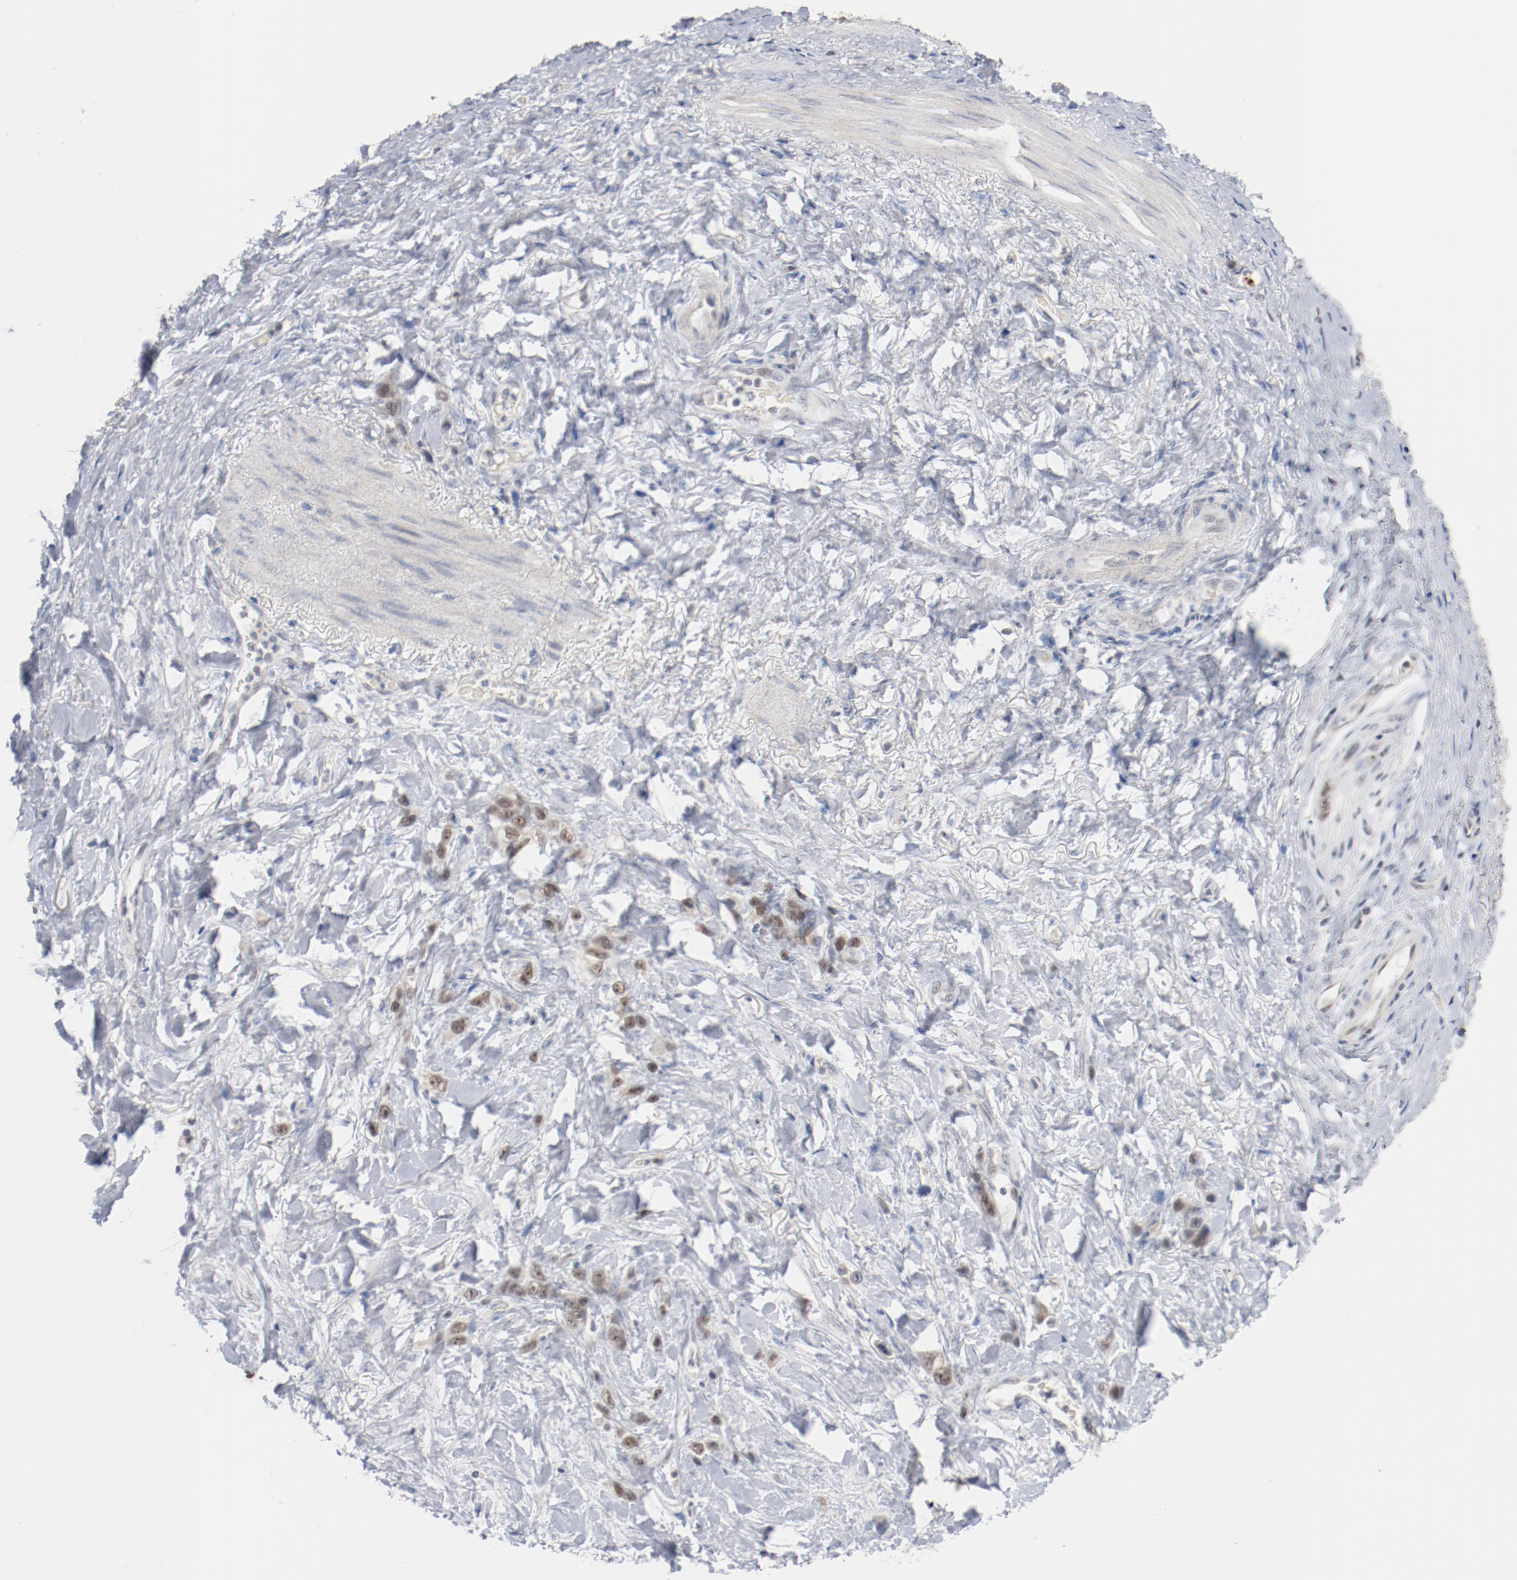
{"staining": {"intensity": "weak", "quantity": ">75%", "location": "nuclear"}, "tissue": "stomach cancer", "cell_type": "Tumor cells", "image_type": "cancer", "snomed": [{"axis": "morphology", "description": "Normal tissue, NOS"}, {"axis": "morphology", "description": "Adenocarcinoma, NOS"}, {"axis": "morphology", "description": "Adenocarcinoma, High grade"}, {"axis": "topography", "description": "Stomach, upper"}, {"axis": "topography", "description": "Stomach"}], "caption": "Stomach adenocarcinoma (high-grade) stained with a brown dye shows weak nuclear positive positivity in about >75% of tumor cells.", "gene": "ERICH1", "patient": {"sex": "female", "age": 65}}